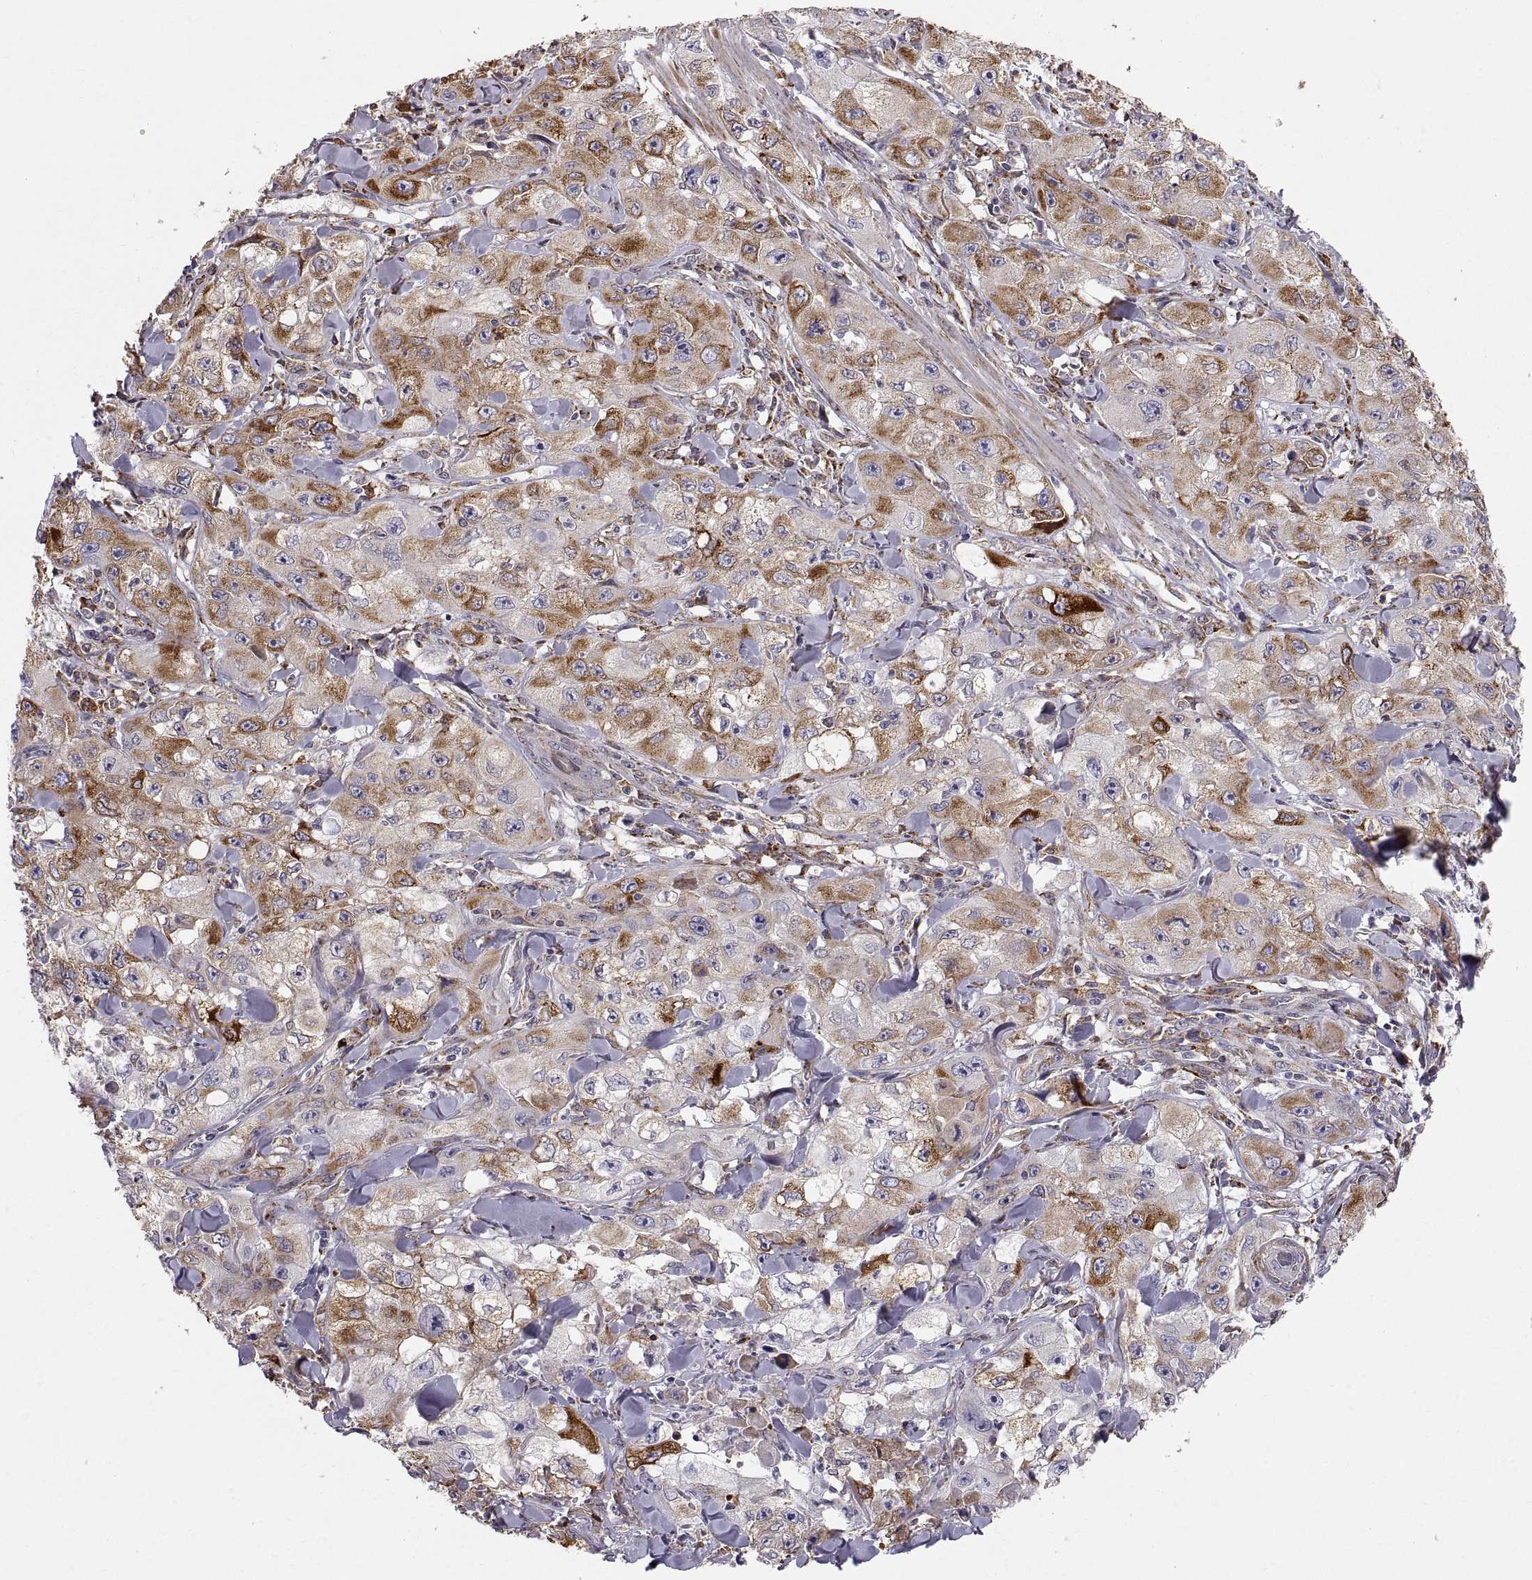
{"staining": {"intensity": "strong", "quantity": "<25%", "location": "cytoplasmic/membranous"}, "tissue": "skin cancer", "cell_type": "Tumor cells", "image_type": "cancer", "snomed": [{"axis": "morphology", "description": "Squamous cell carcinoma, NOS"}, {"axis": "topography", "description": "Skin"}, {"axis": "topography", "description": "Subcutis"}], "caption": "High-power microscopy captured an IHC histopathology image of skin cancer, revealing strong cytoplasmic/membranous expression in approximately <25% of tumor cells. Using DAB (brown) and hematoxylin (blue) stains, captured at high magnification using brightfield microscopy.", "gene": "PLEKHB2", "patient": {"sex": "male", "age": 73}}